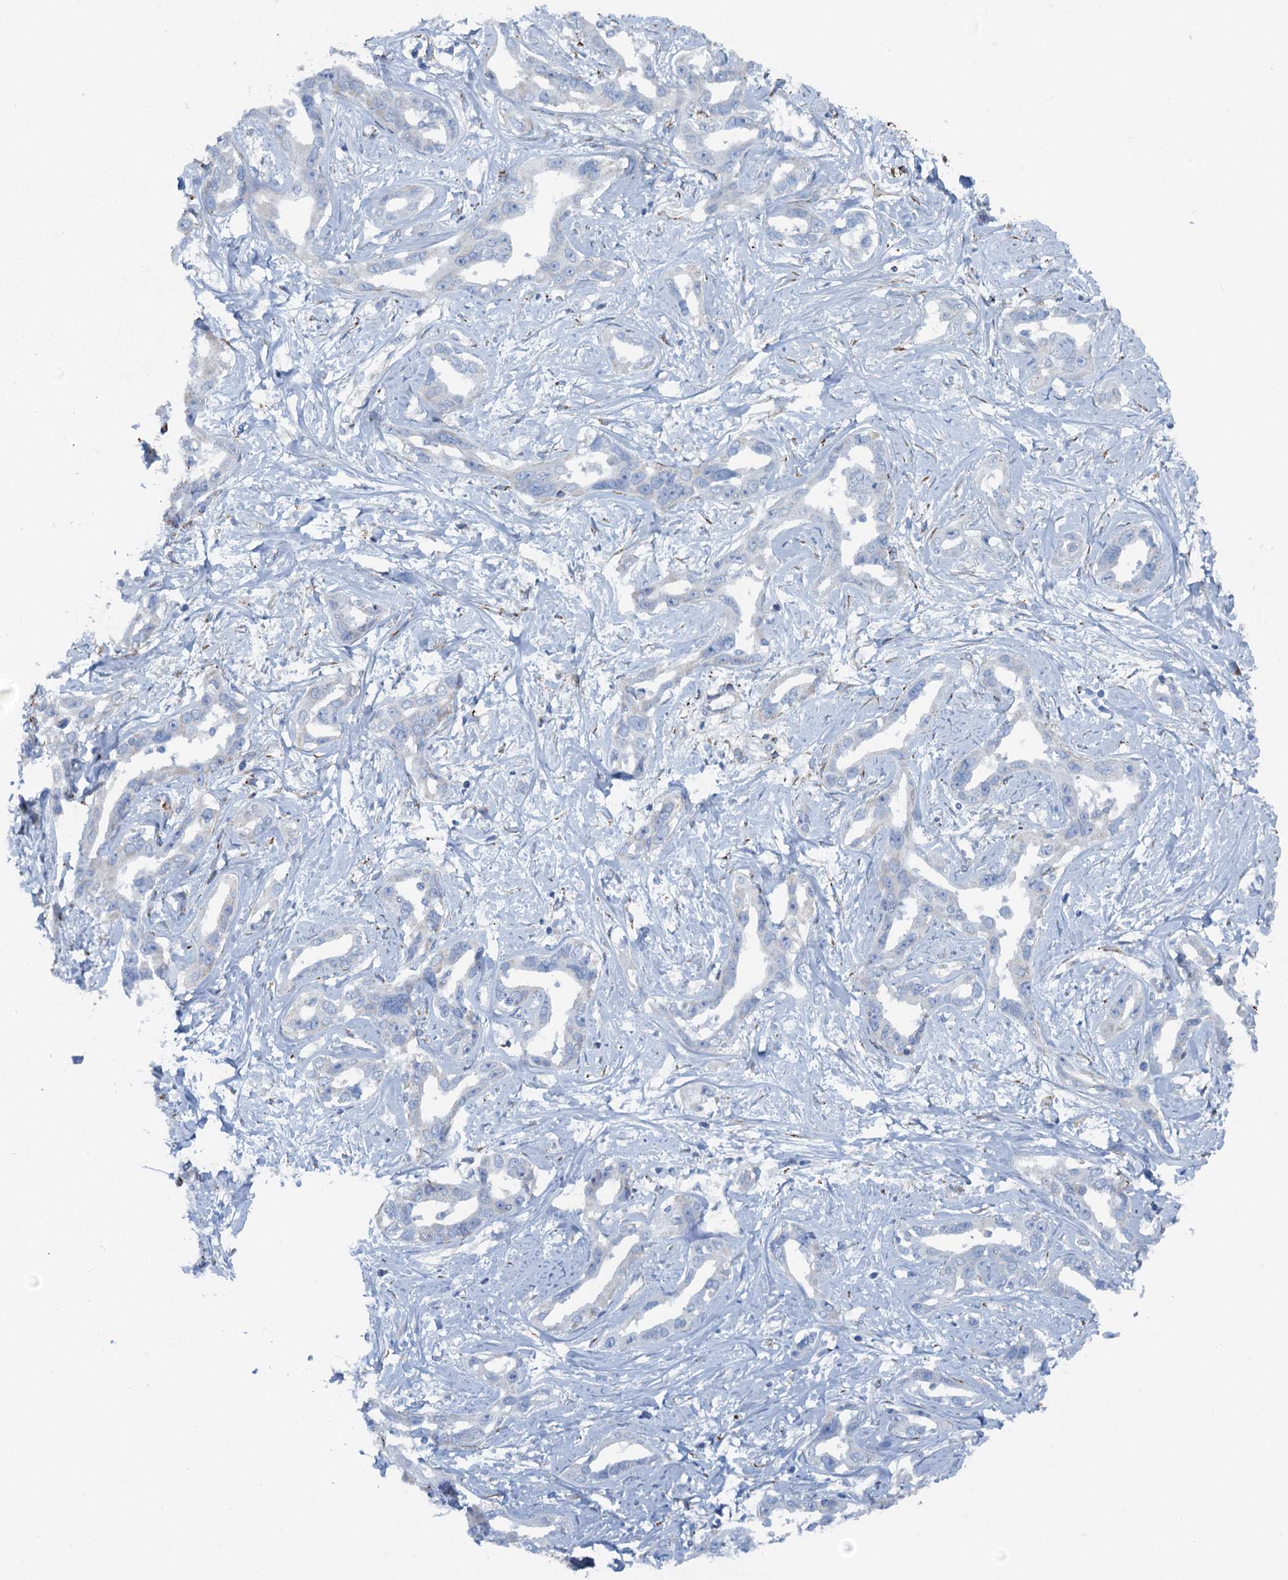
{"staining": {"intensity": "negative", "quantity": "none", "location": "none"}, "tissue": "liver cancer", "cell_type": "Tumor cells", "image_type": "cancer", "snomed": [{"axis": "morphology", "description": "Cholangiocarcinoma"}, {"axis": "topography", "description": "Liver"}], "caption": "This is an immunohistochemistry micrograph of human cholangiocarcinoma (liver). There is no expression in tumor cells.", "gene": "POGLUT3", "patient": {"sex": "male", "age": 59}}